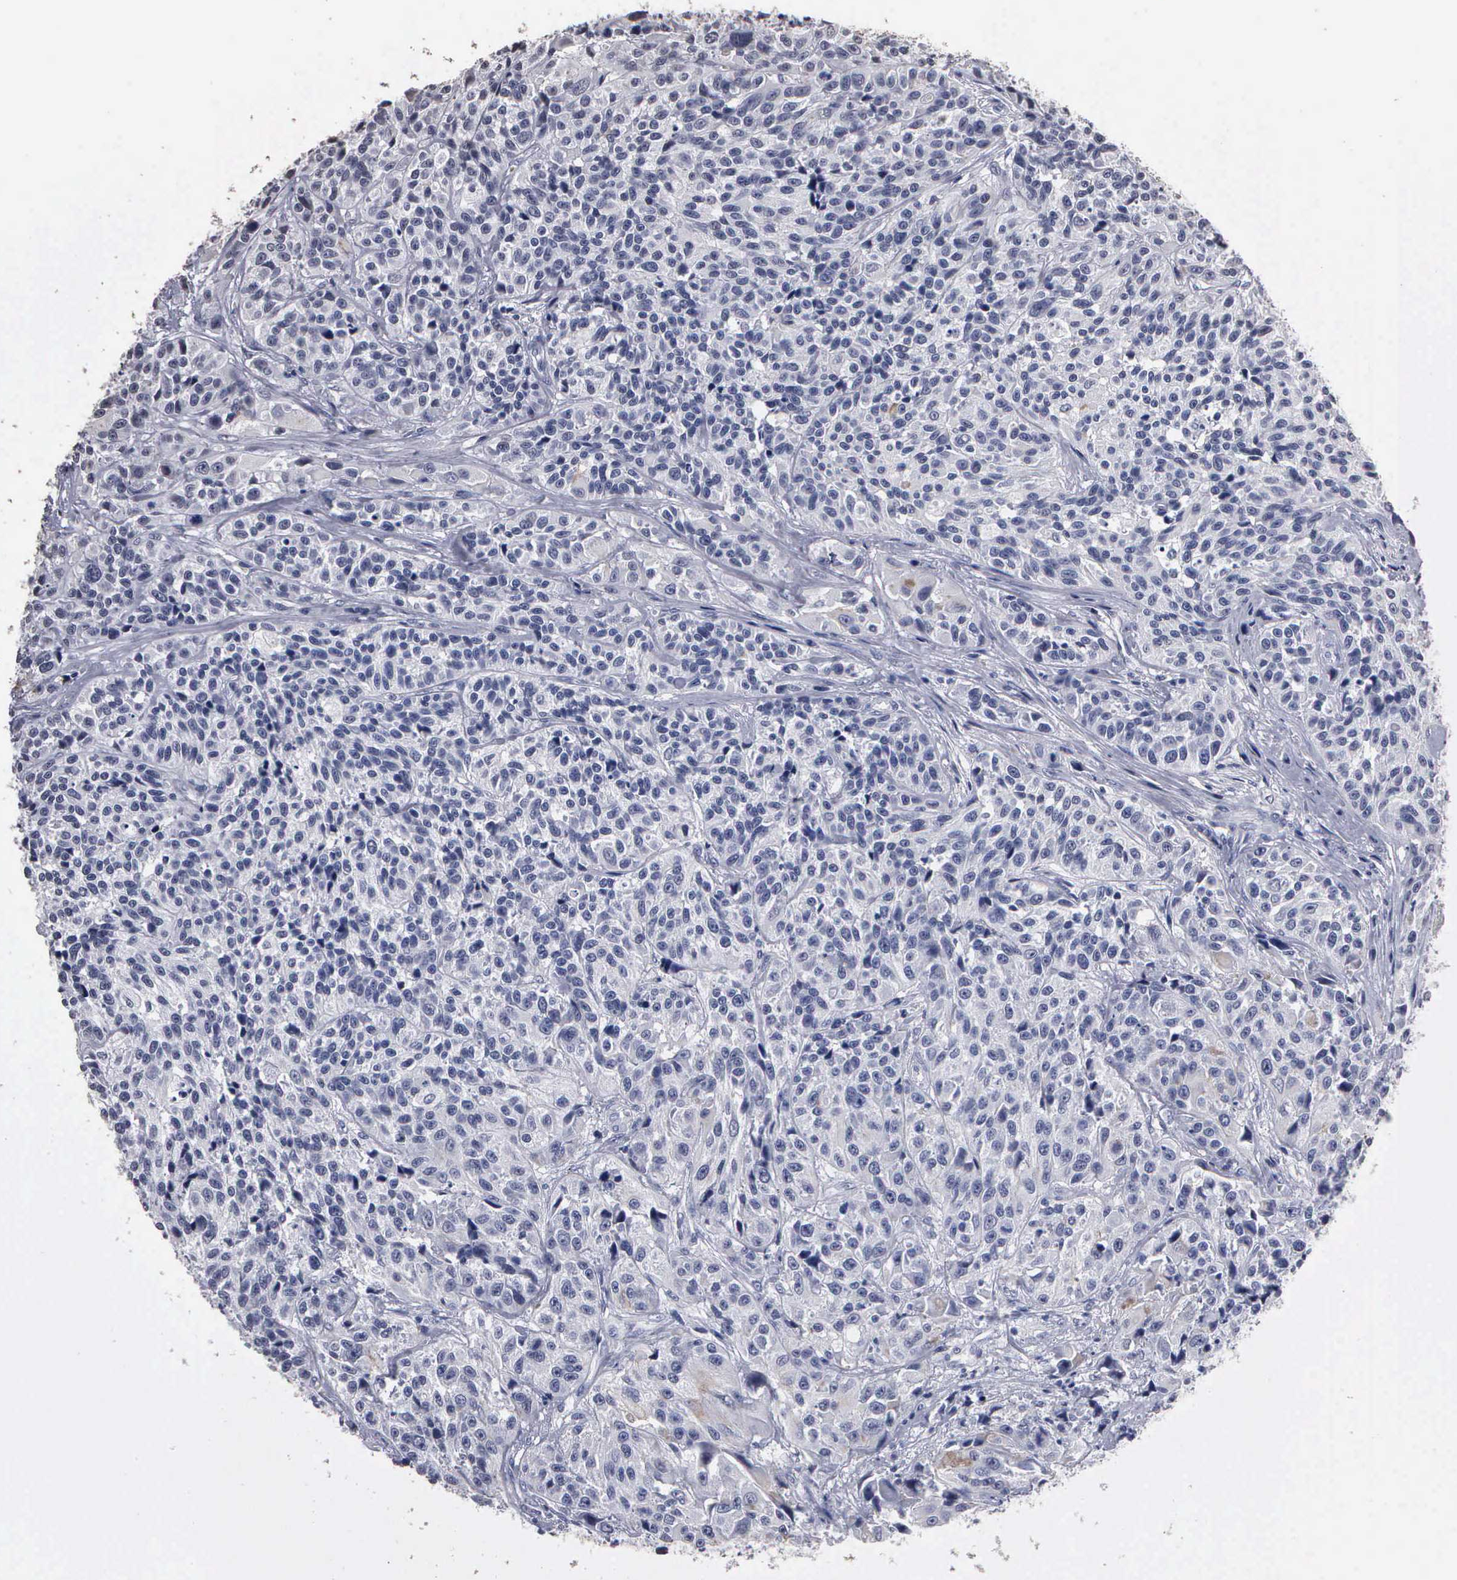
{"staining": {"intensity": "negative", "quantity": "none", "location": "none"}, "tissue": "urothelial cancer", "cell_type": "Tumor cells", "image_type": "cancer", "snomed": [{"axis": "morphology", "description": "Urothelial carcinoma, High grade"}, {"axis": "topography", "description": "Urinary bladder"}], "caption": "DAB (3,3'-diaminobenzidine) immunohistochemical staining of urothelial cancer demonstrates no significant expression in tumor cells.", "gene": "UPB1", "patient": {"sex": "female", "age": 81}}